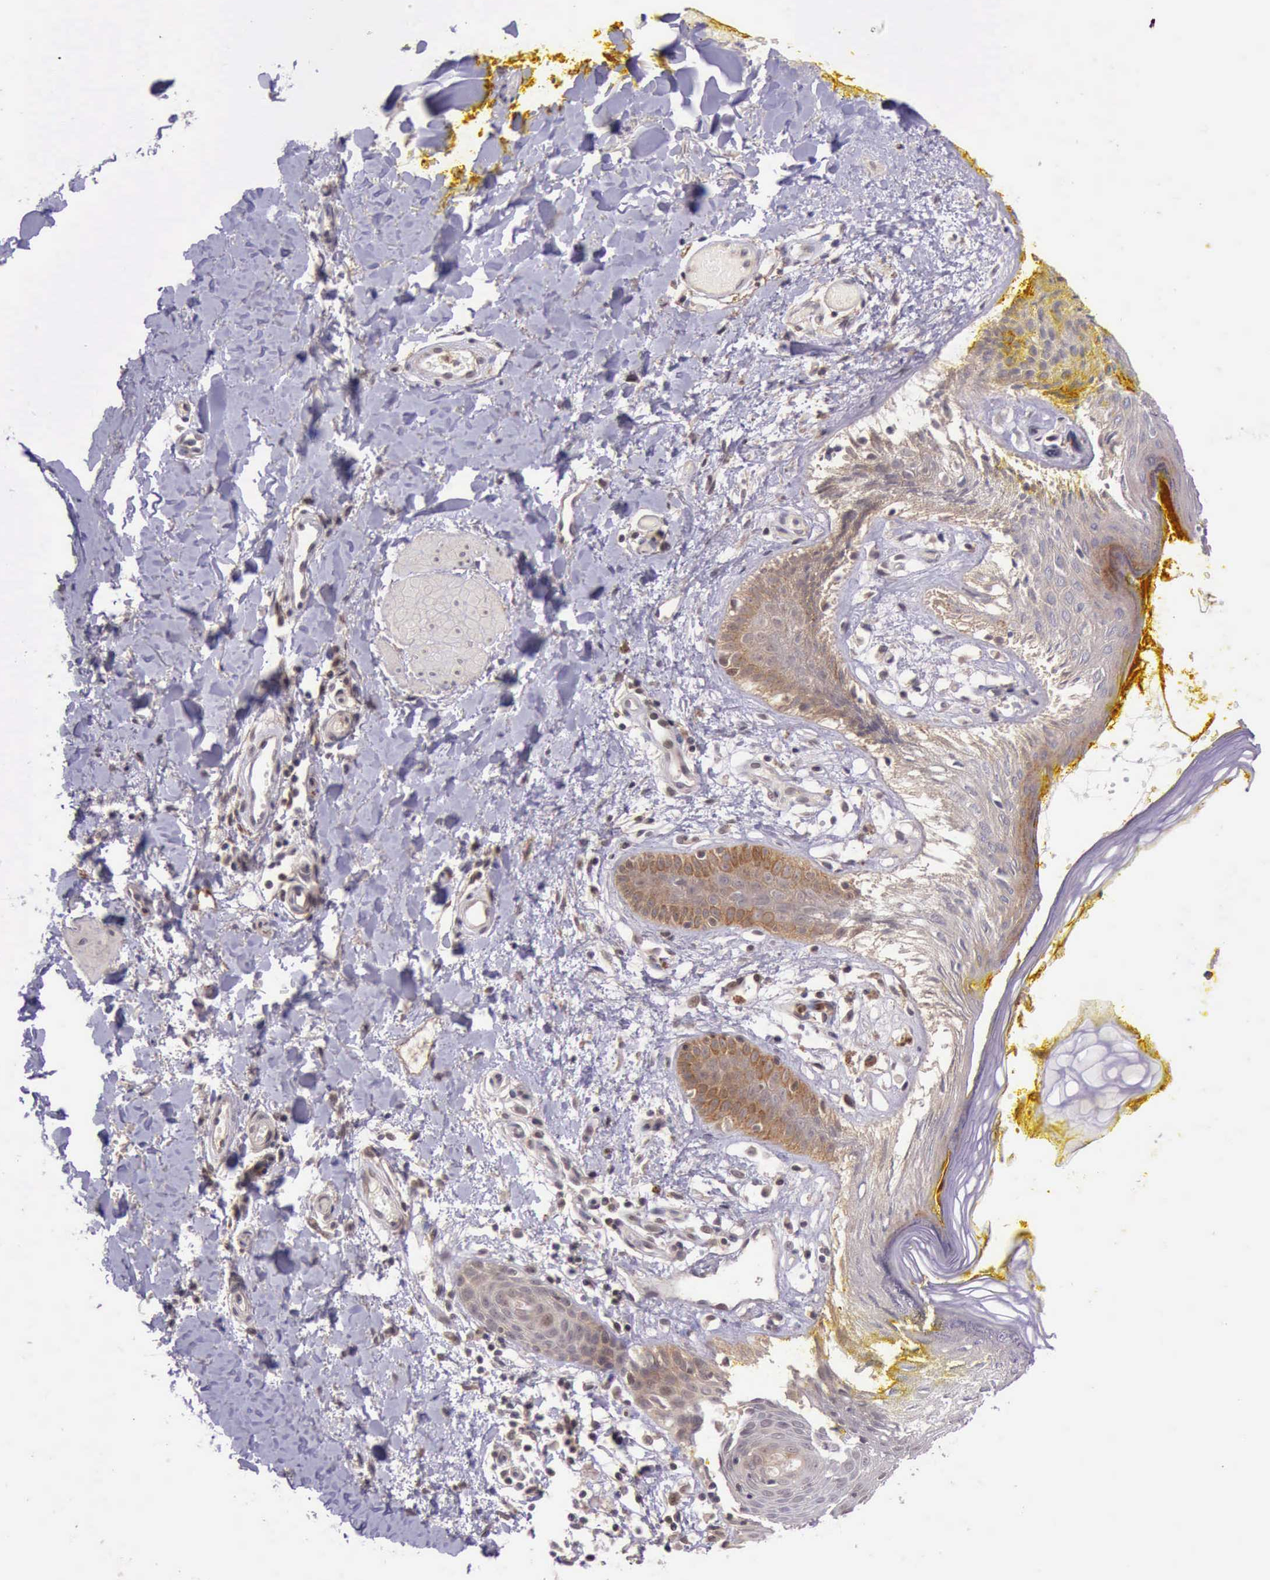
{"staining": {"intensity": "weak", "quantity": "<25%", "location": "cytoplasmic/membranous"}, "tissue": "skin", "cell_type": "Epidermal cells", "image_type": "normal", "snomed": [{"axis": "morphology", "description": "Normal tissue, NOS"}, {"axis": "topography", "description": "Skin"}, {"axis": "topography", "description": "Anal"}], "caption": "High magnification brightfield microscopy of normal skin stained with DAB (3,3'-diaminobenzidine) (brown) and counterstained with hematoxylin (blue): epidermal cells show no significant positivity.", "gene": "PRICKLE3", "patient": {"sex": "male", "age": 61}}